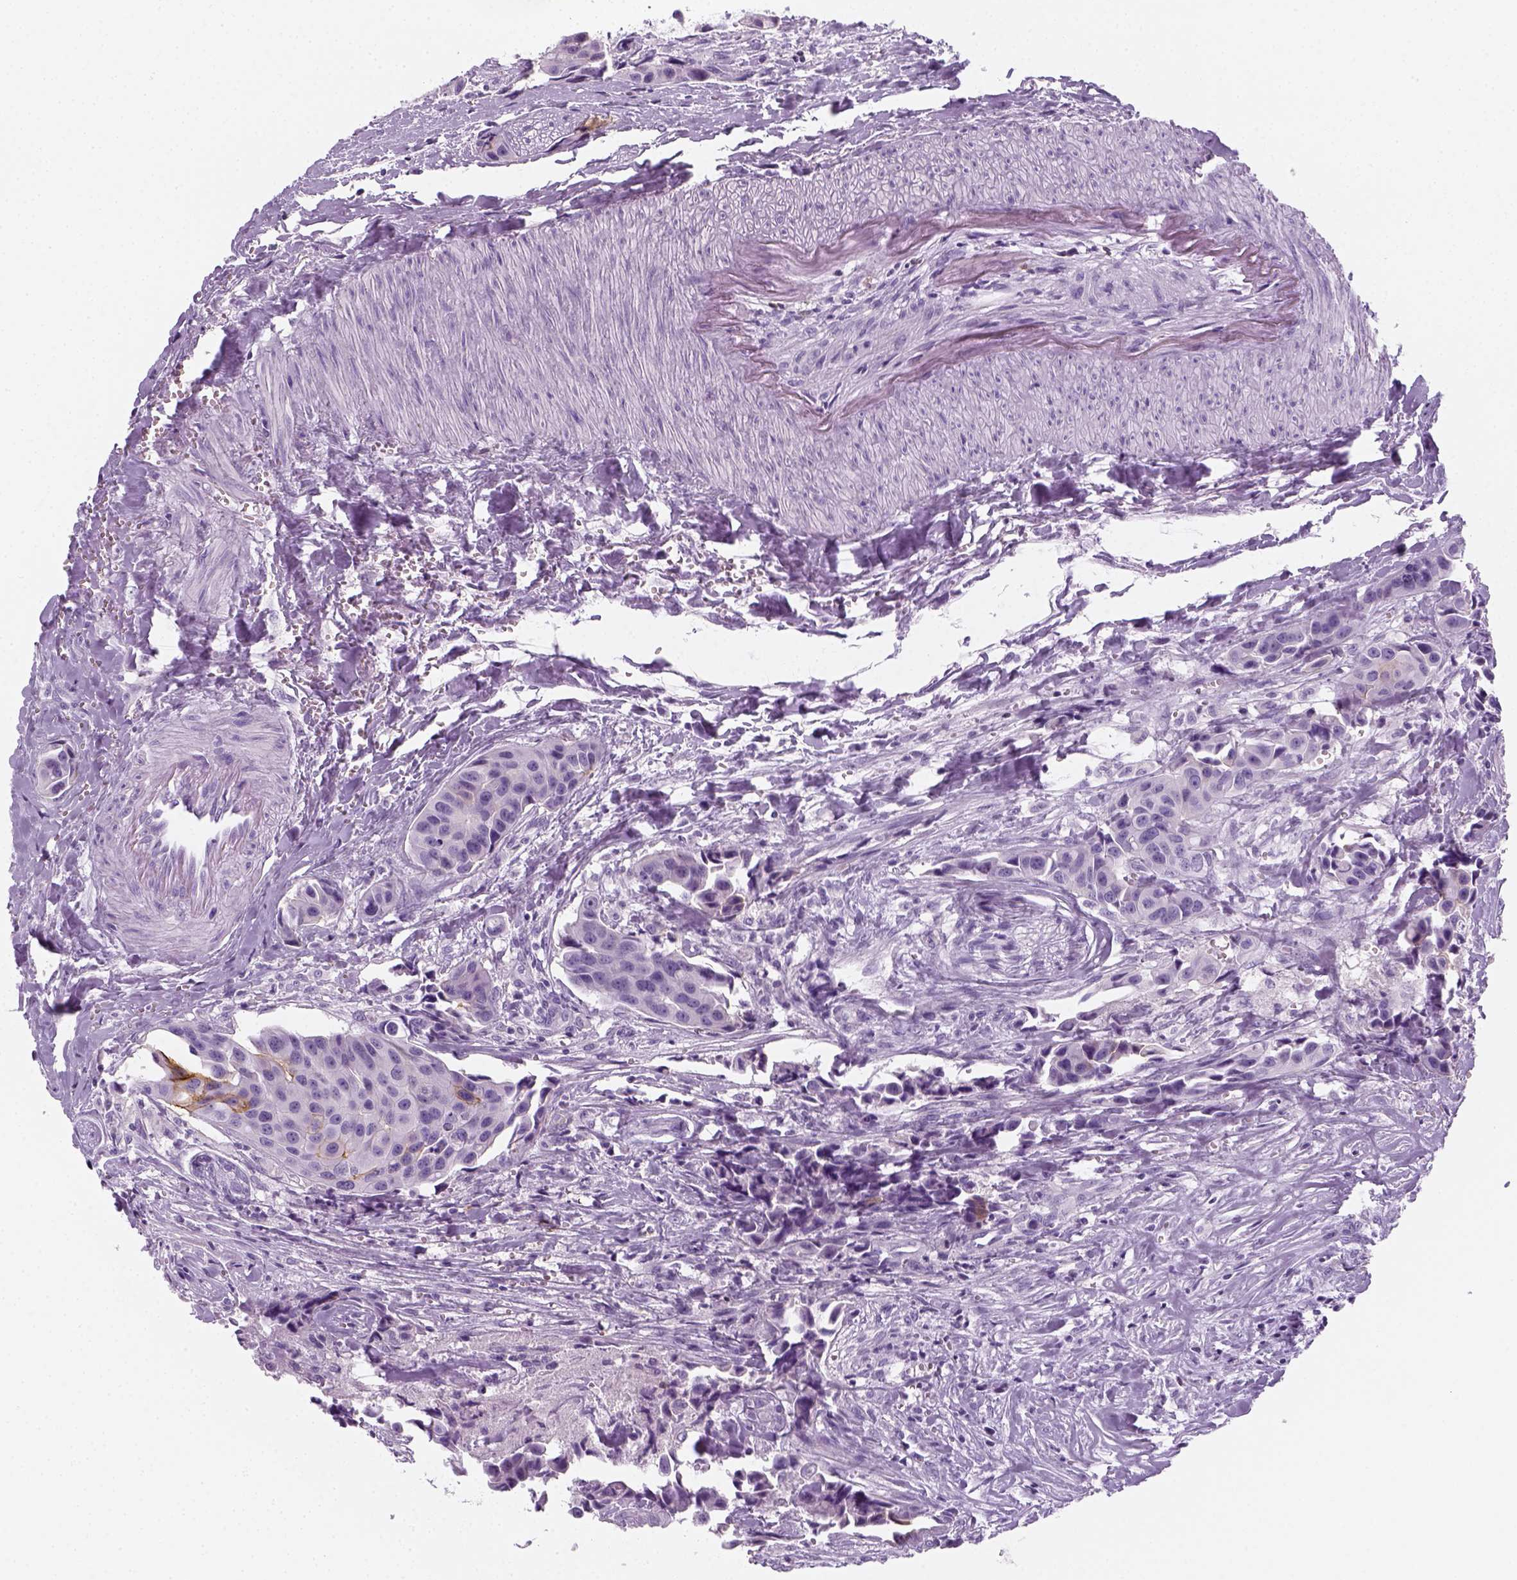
{"staining": {"intensity": "negative", "quantity": "none", "location": "none"}, "tissue": "head and neck cancer", "cell_type": "Tumor cells", "image_type": "cancer", "snomed": [{"axis": "morphology", "description": "Adenocarcinoma, NOS"}, {"axis": "topography", "description": "Head-Neck"}], "caption": "High power microscopy photomicrograph of an immunohistochemistry (IHC) image of head and neck cancer, revealing no significant expression in tumor cells. Brightfield microscopy of IHC stained with DAB (3,3'-diaminobenzidine) (brown) and hematoxylin (blue), captured at high magnification.", "gene": "AQP3", "patient": {"sex": "male", "age": 76}}